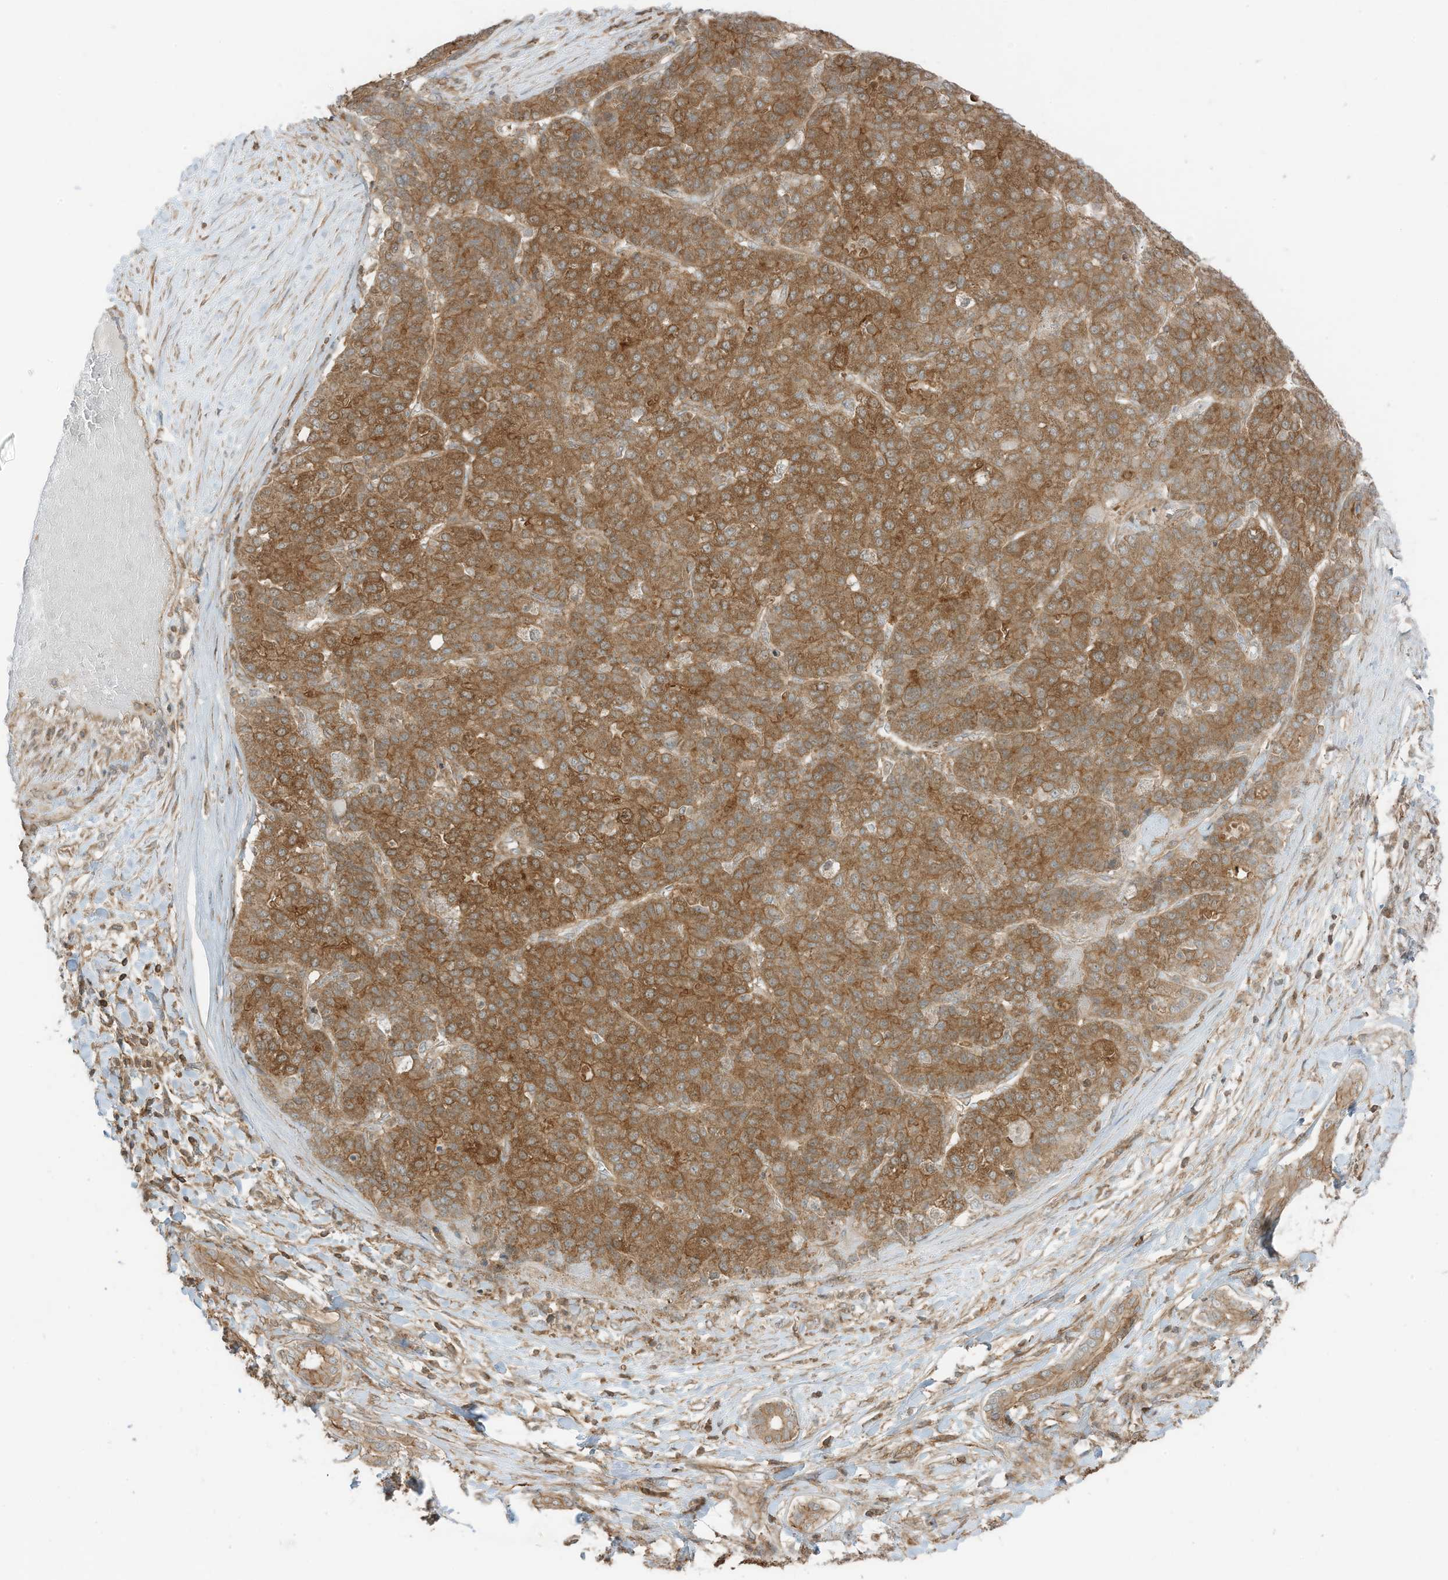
{"staining": {"intensity": "moderate", "quantity": ">75%", "location": "cytoplasmic/membranous"}, "tissue": "liver cancer", "cell_type": "Tumor cells", "image_type": "cancer", "snomed": [{"axis": "morphology", "description": "Carcinoma, Hepatocellular, NOS"}, {"axis": "topography", "description": "Liver"}], "caption": "Protein expression analysis of hepatocellular carcinoma (liver) demonstrates moderate cytoplasmic/membranous staining in about >75% of tumor cells.", "gene": "SLC25A12", "patient": {"sex": "male", "age": 65}}